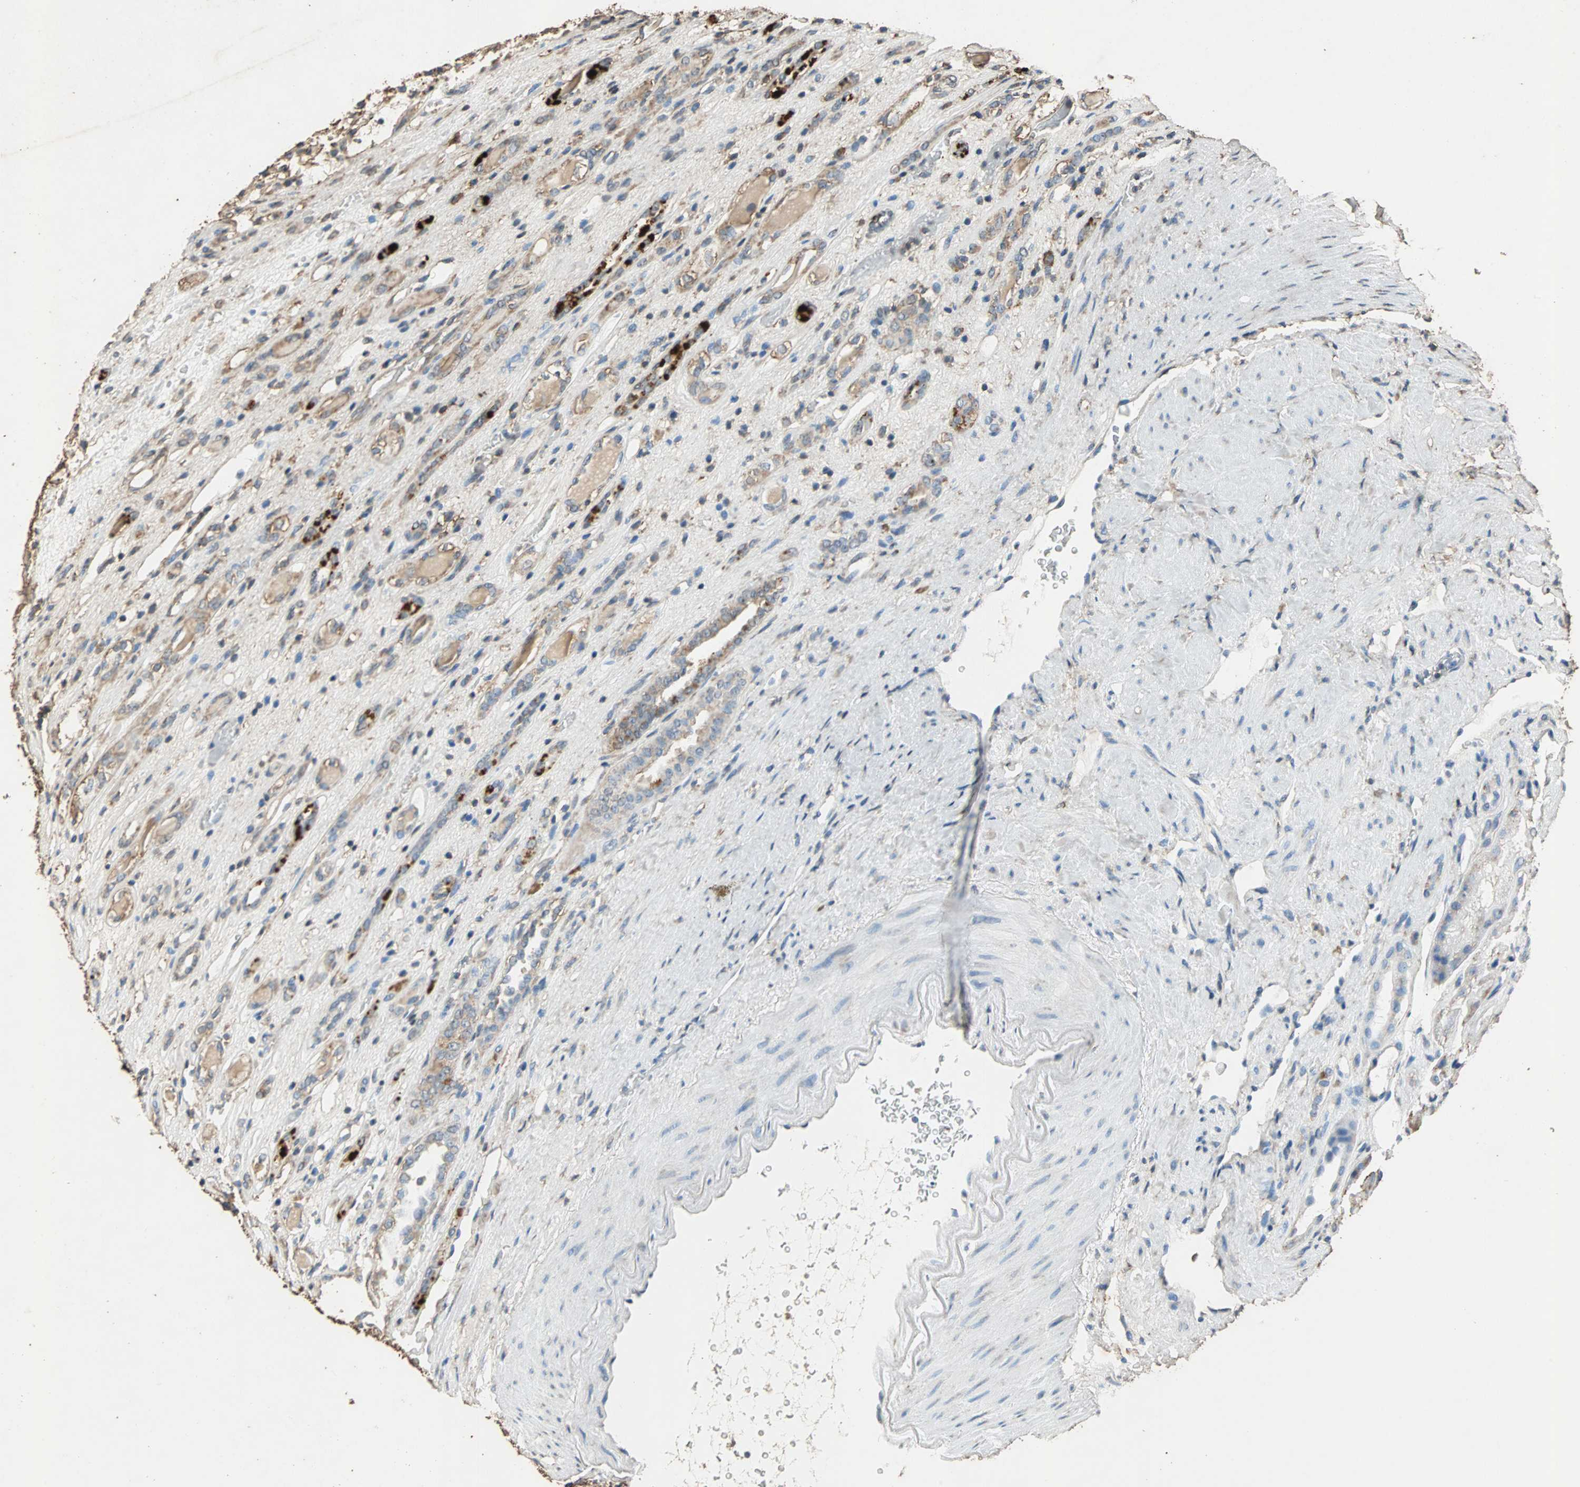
{"staining": {"intensity": "moderate", "quantity": ">75%", "location": "cytoplasmic/membranous"}, "tissue": "renal cancer", "cell_type": "Tumor cells", "image_type": "cancer", "snomed": [{"axis": "morphology", "description": "Adenocarcinoma, NOS"}, {"axis": "topography", "description": "Kidney"}], "caption": "Protein expression analysis of human renal cancer reveals moderate cytoplasmic/membranous positivity in about >75% of tumor cells.", "gene": "NAA10", "patient": {"sex": "female", "age": 60}}